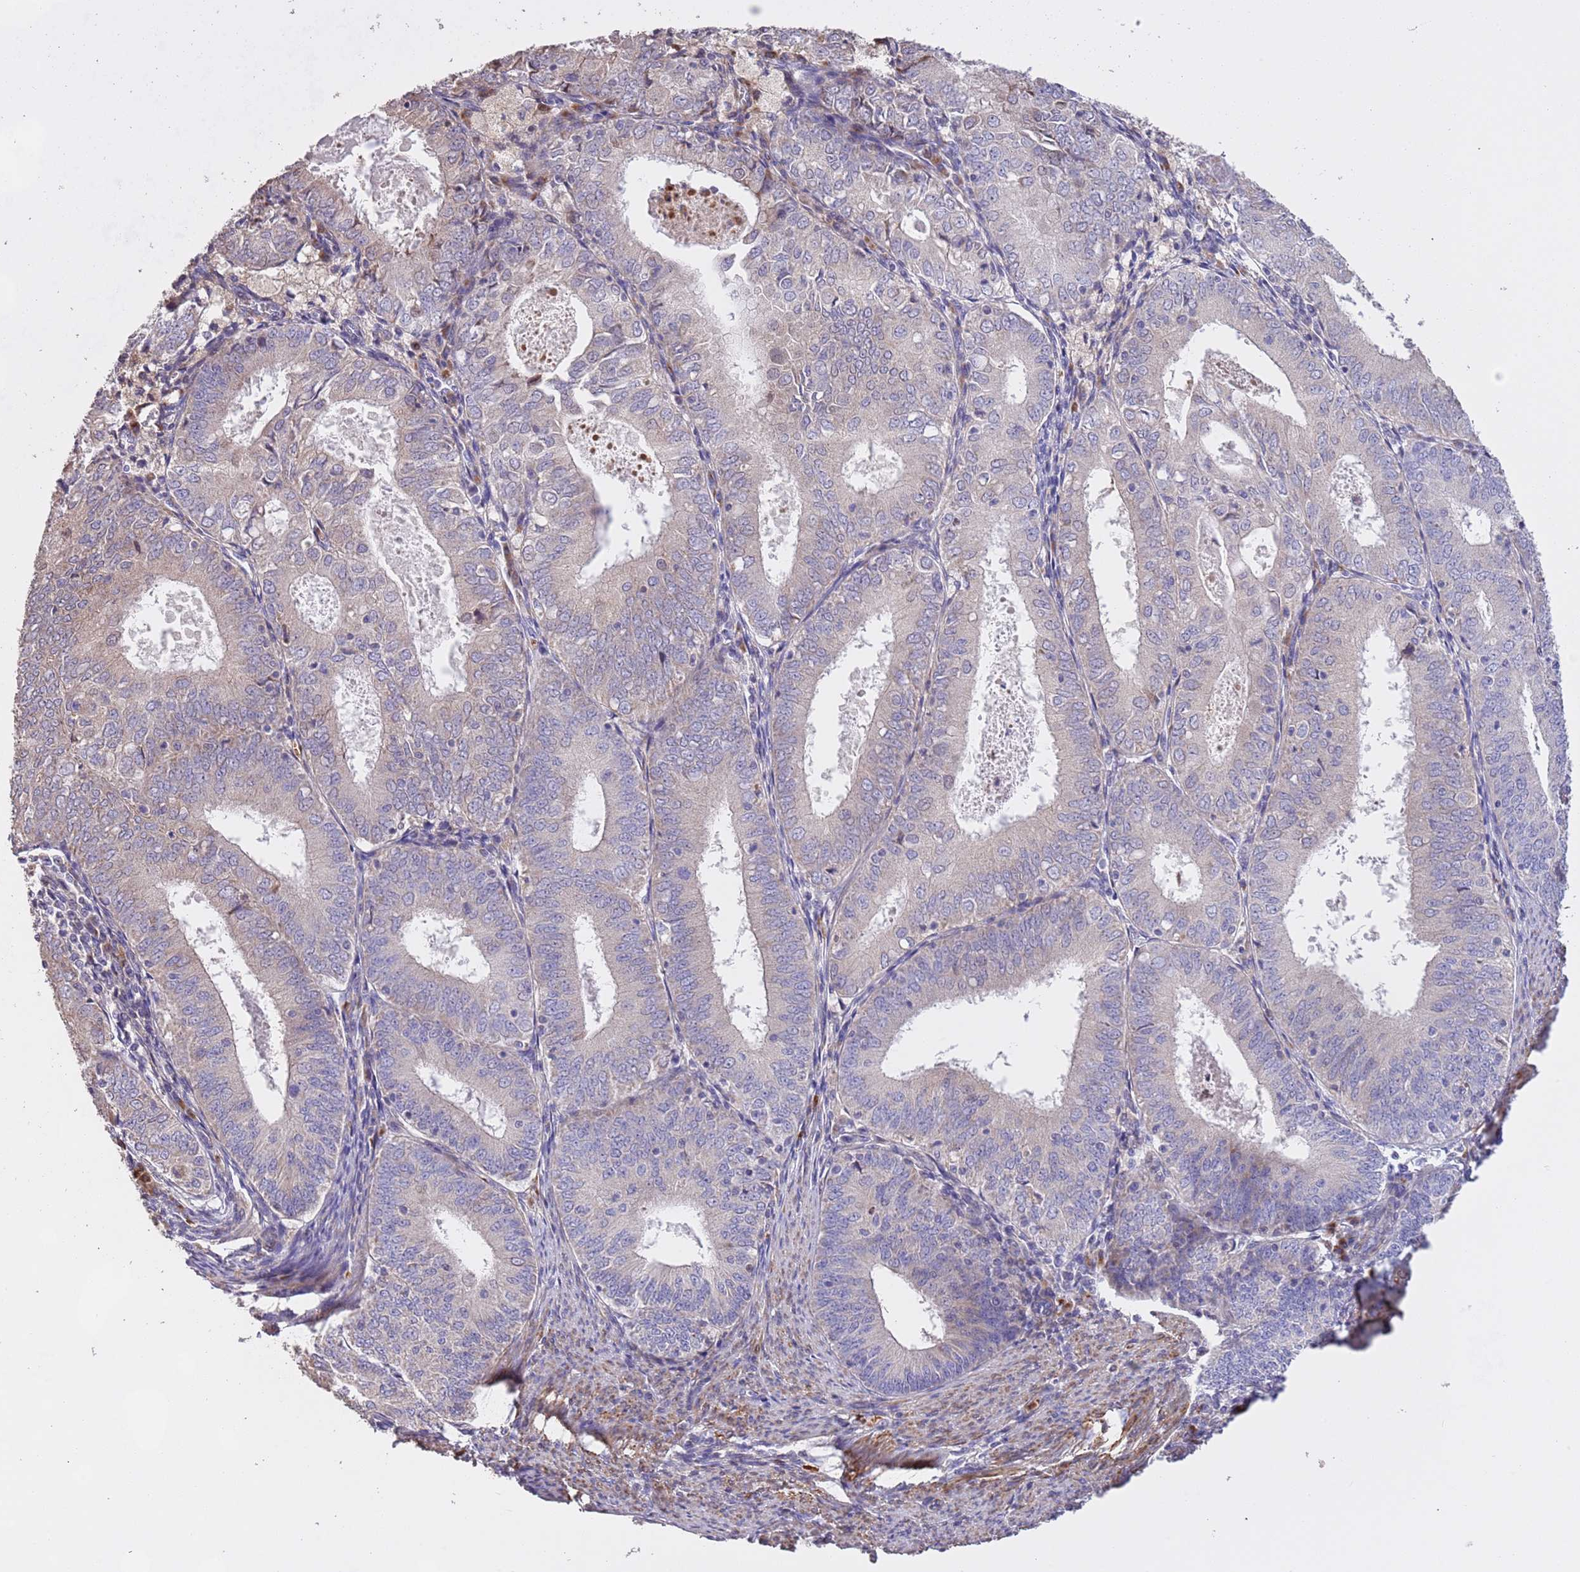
{"staining": {"intensity": "negative", "quantity": "none", "location": "none"}, "tissue": "endometrial cancer", "cell_type": "Tumor cells", "image_type": "cancer", "snomed": [{"axis": "morphology", "description": "Adenocarcinoma, NOS"}, {"axis": "topography", "description": "Endometrium"}], "caption": "IHC of human endometrial adenocarcinoma demonstrates no staining in tumor cells.", "gene": "PIGA", "patient": {"sex": "female", "age": 57}}